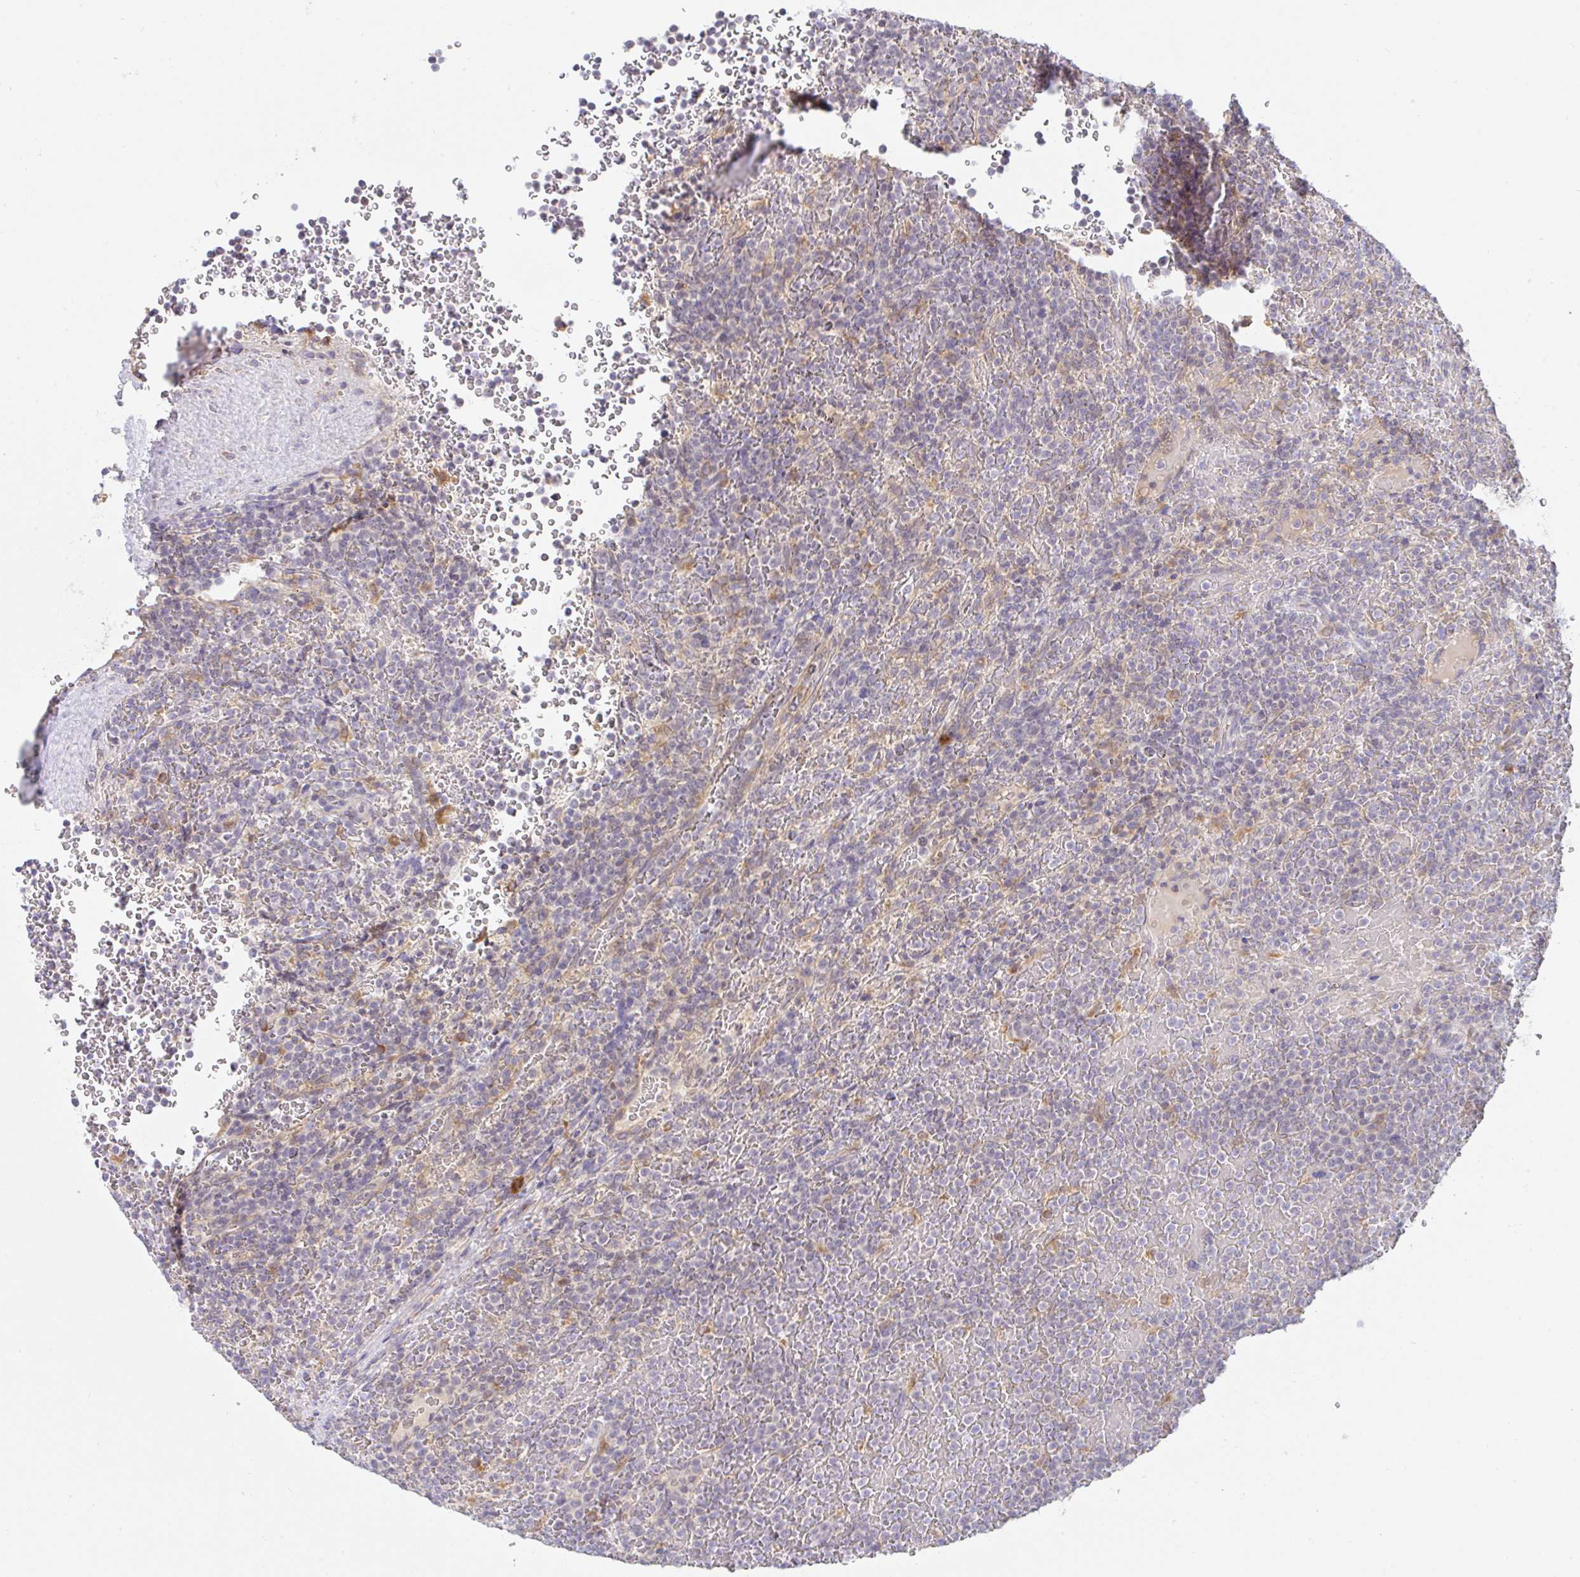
{"staining": {"intensity": "negative", "quantity": "none", "location": "none"}, "tissue": "lymphoma", "cell_type": "Tumor cells", "image_type": "cancer", "snomed": [{"axis": "morphology", "description": "Malignant lymphoma, non-Hodgkin's type, Low grade"}, {"axis": "topography", "description": "Spleen"}], "caption": "The immunohistochemistry (IHC) histopathology image has no significant positivity in tumor cells of malignant lymphoma, non-Hodgkin's type (low-grade) tissue.", "gene": "DERL2", "patient": {"sex": "male", "age": 60}}